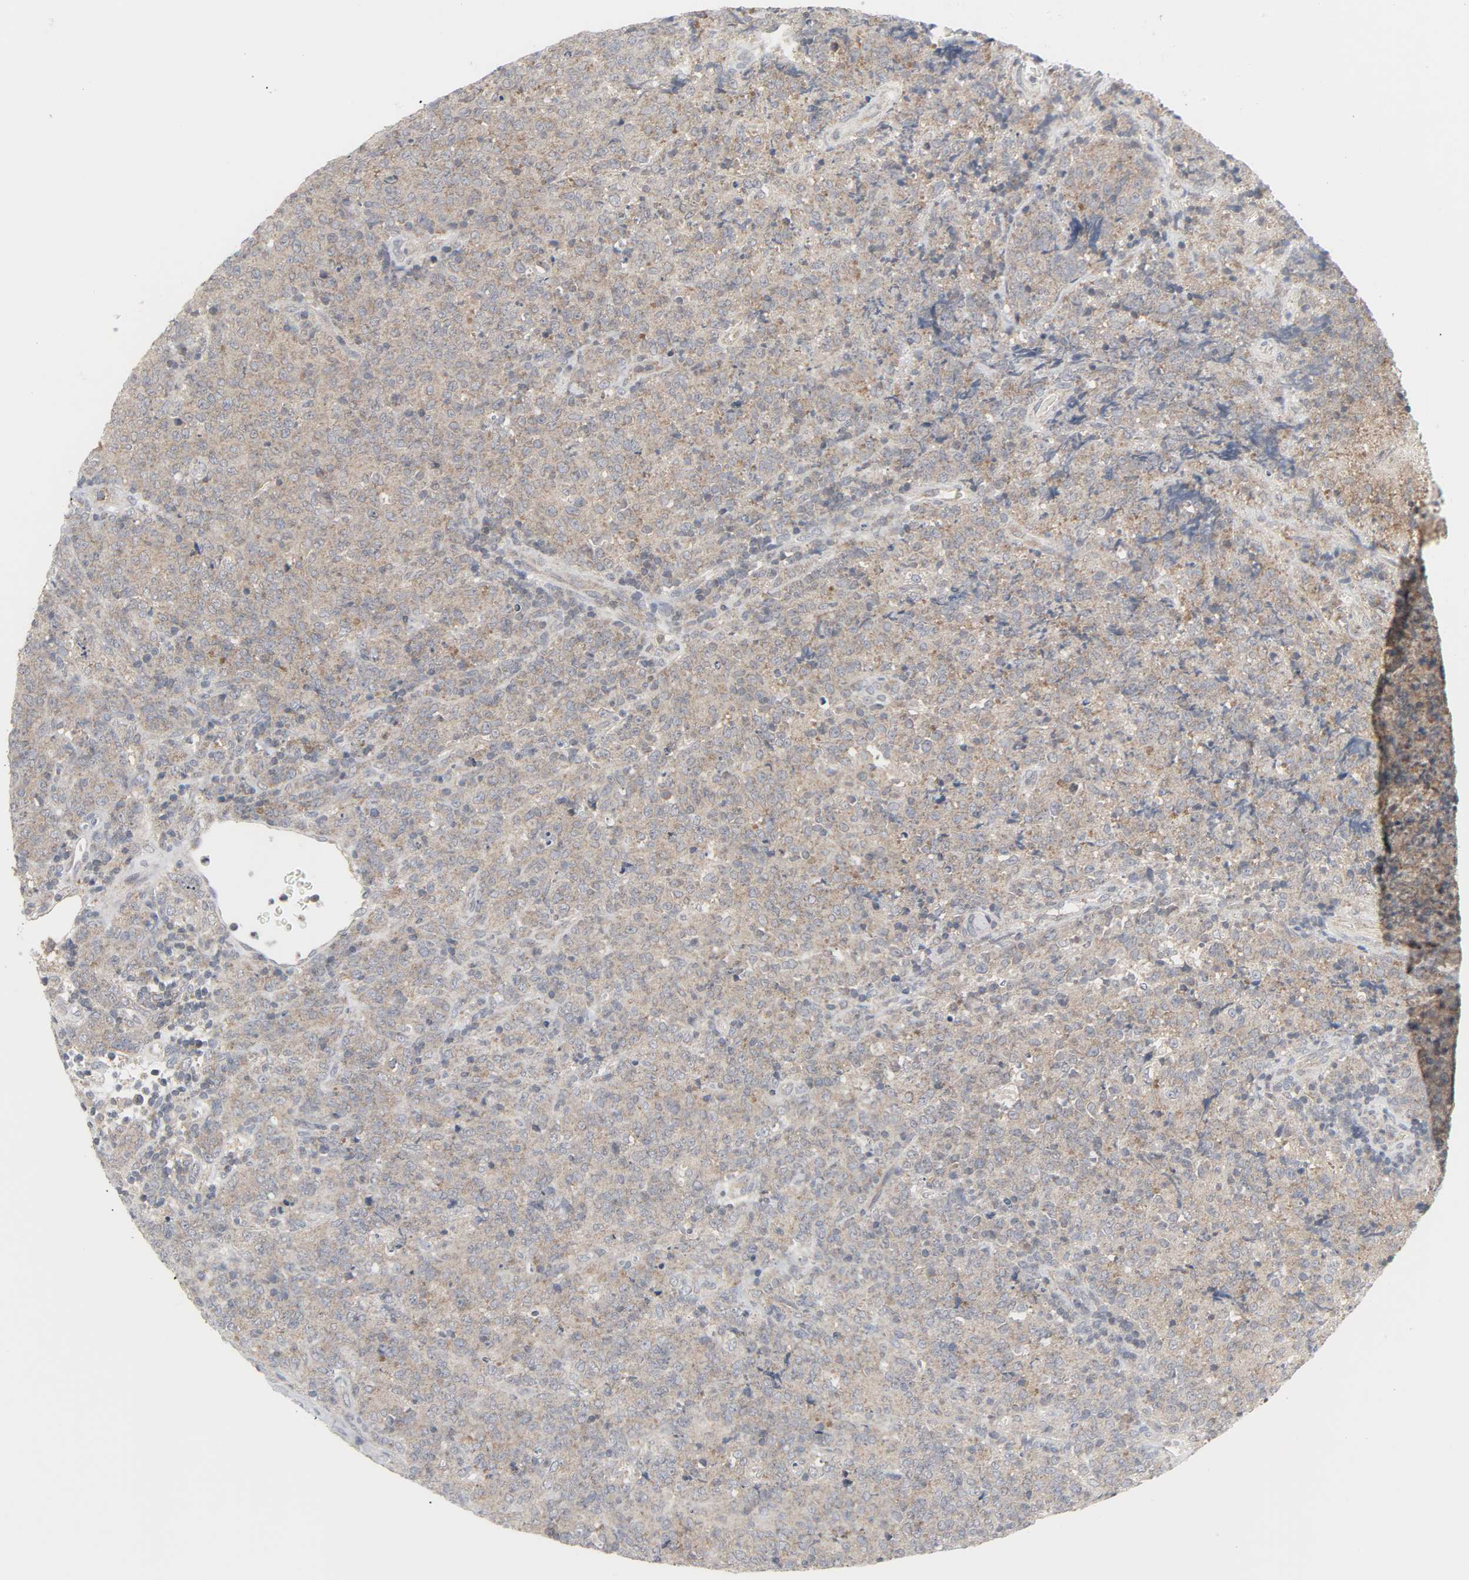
{"staining": {"intensity": "moderate", "quantity": ">75%", "location": "cytoplasmic/membranous"}, "tissue": "lymphoma", "cell_type": "Tumor cells", "image_type": "cancer", "snomed": [{"axis": "morphology", "description": "Malignant lymphoma, non-Hodgkin's type, High grade"}, {"axis": "topography", "description": "Tonsil"}], "caption": "A medium amount of moderate cytoplasmic/membranous staining is present in about >75% of tumor cells in high-grade malignant lymphoma, non-Hodgkin's type tissue.", "gene": "CLIP1", "patient": {"sex": "female", "age": 36}}